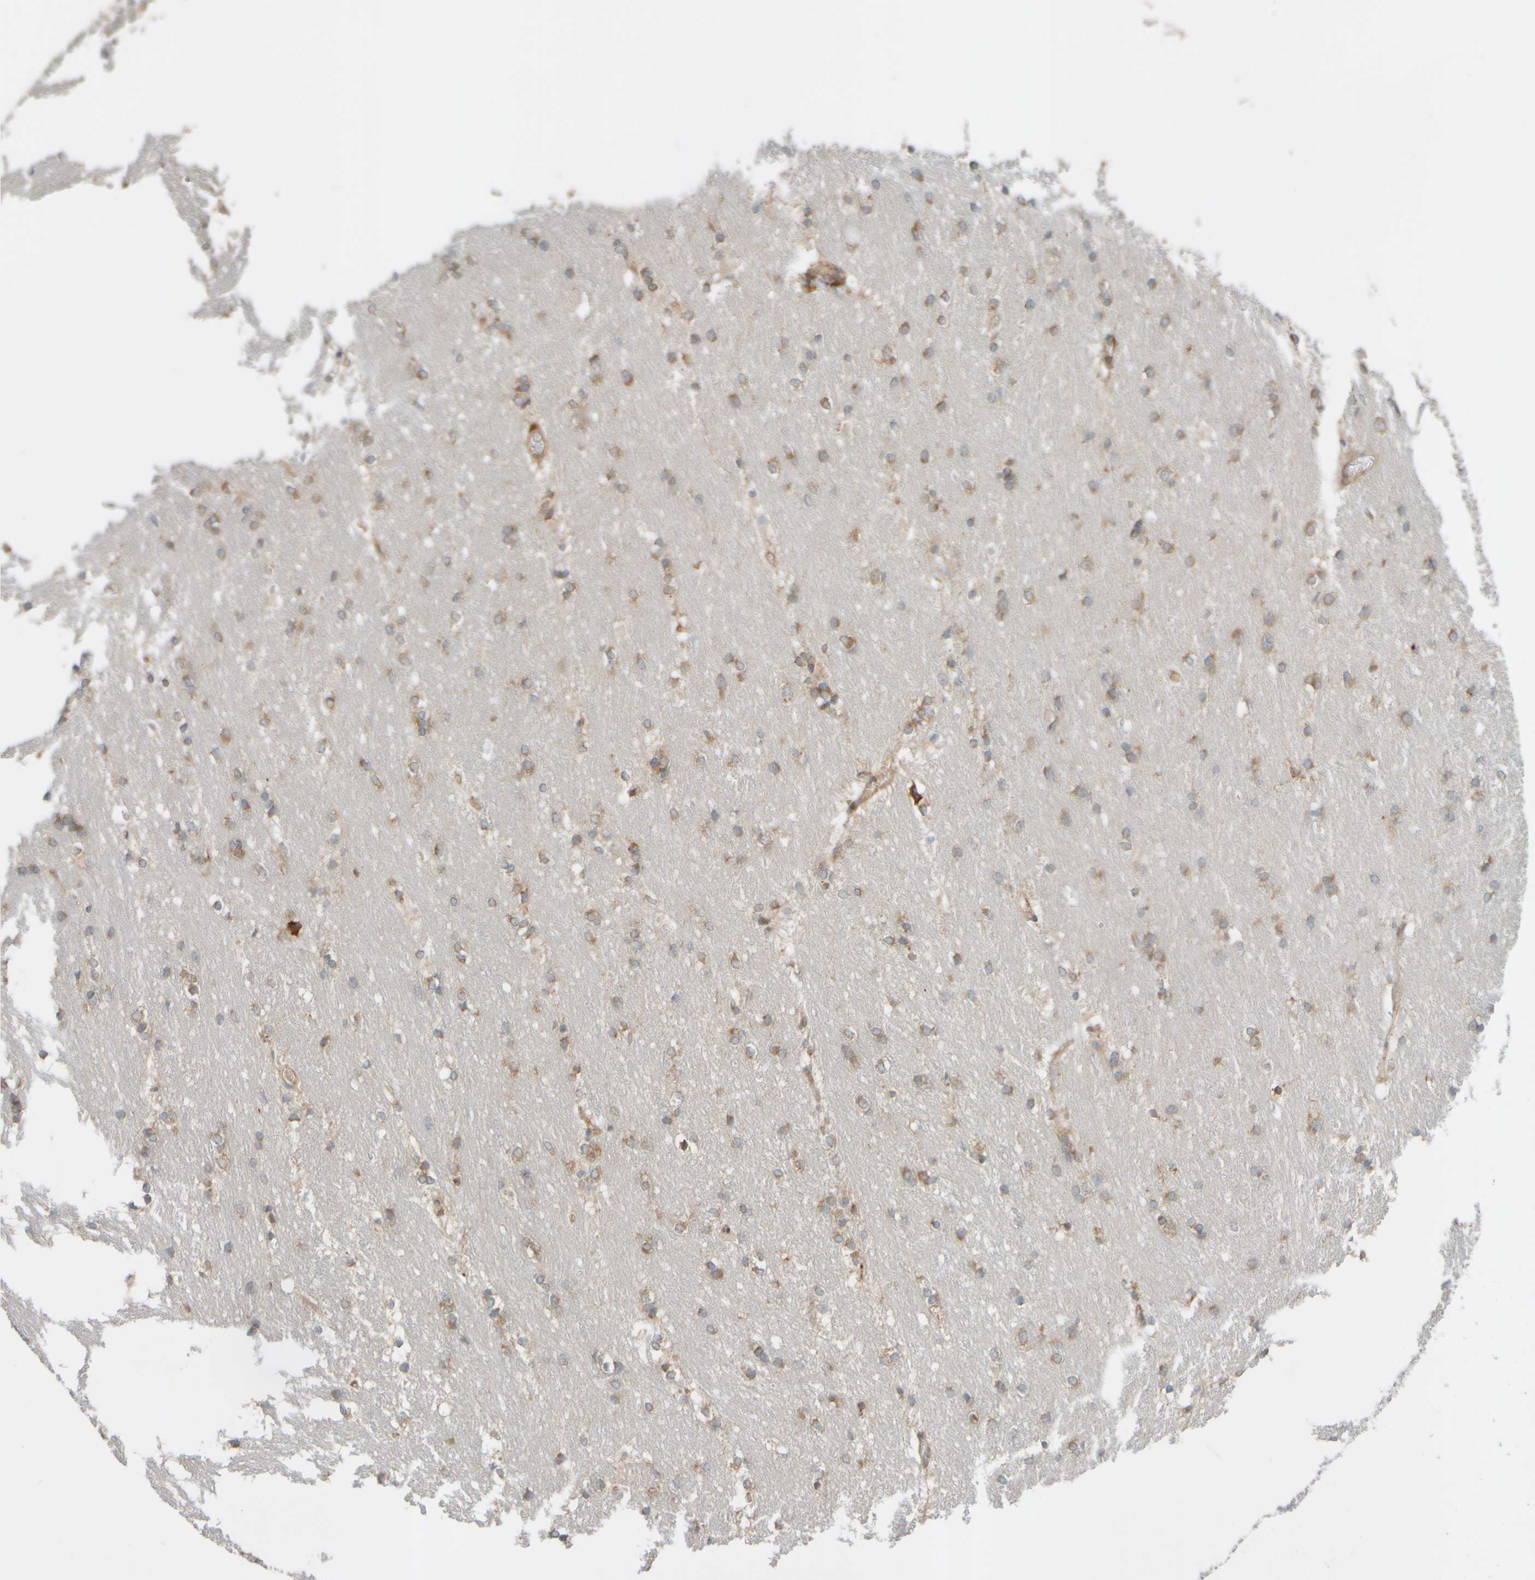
{"staining": {"intensity": "weak", "quantity": "25%-75%", "location": "cytoplasmic/membranous"}, "tissue": "caudate", "cell_type": "Glial cells", "image_type": "normal", "snomed": [{"axis": "morphology", "description": "Normal tissue, NOS"}, {"axis": "topography", "description": "Lateral ventricle wall"}], "caption": "Caudate stained for a protein (brown) shows weak cytoplasmic/membranous positive positivity in about 25%-75% of glial cells.", "gene": "EIF2B3", "patient": {"sex": "female", "age": 19}}